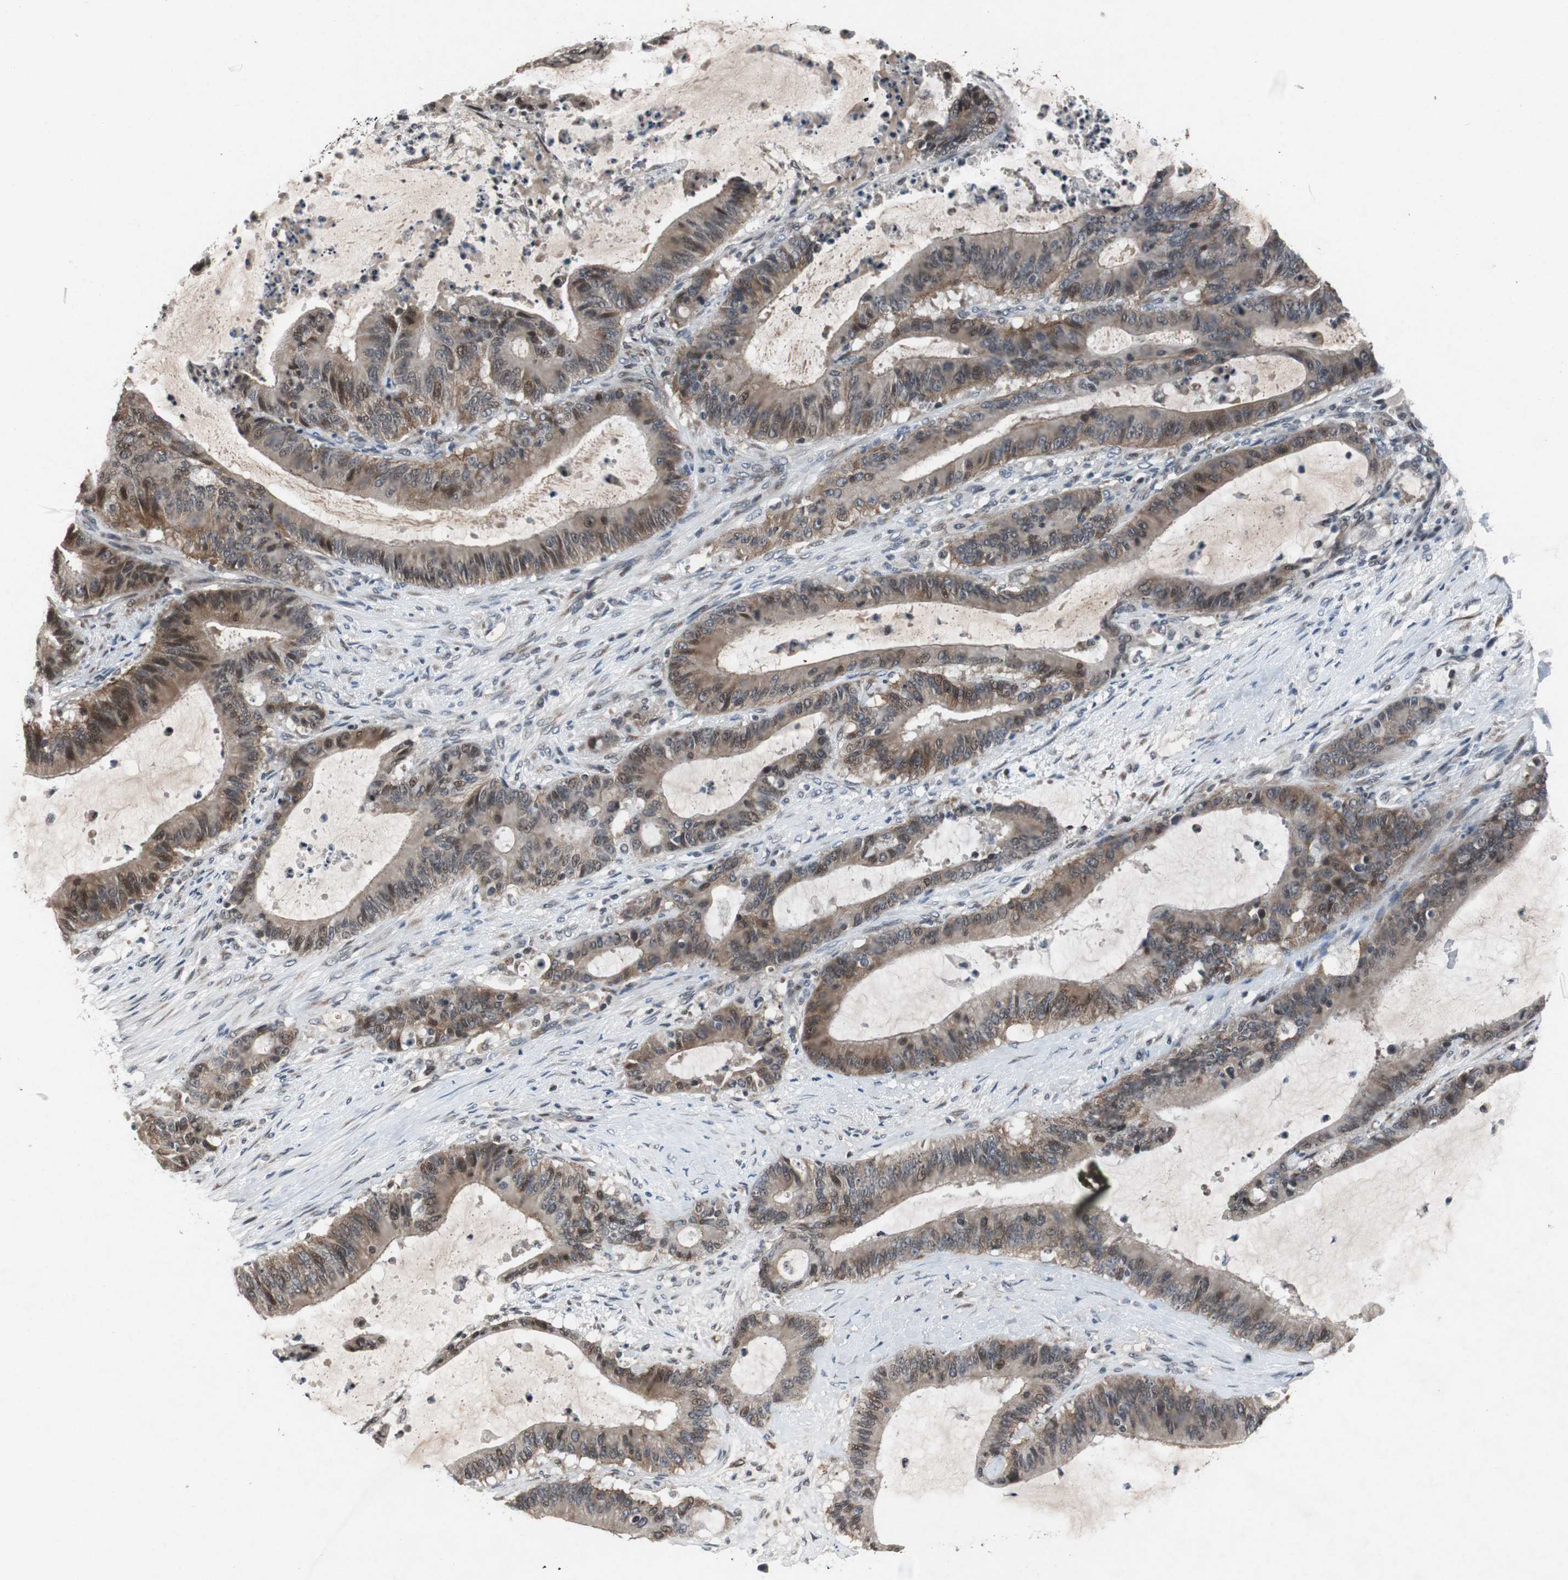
{"staining": {"intensity": "moderate", "quantity": "25%-75%", "location": "cytoplasmic/membranous"}, "tissue": "liver cancer", "cell_type": "Tumor cells", "image_type": "cancer", "snomed": [{"axis": "morphology", "description": "Cholangiocarcinoma"}, {"axis": "topography", "description": "Liver"}], "caption": "Liver cancer tissue shows moderate cytoplasmic/membranous expression in approximately 25%-75% of tumor cells, visualized by immunohistochemistry.", "gene": "TP63", "patient": {"sex": "female", "age": 73}}